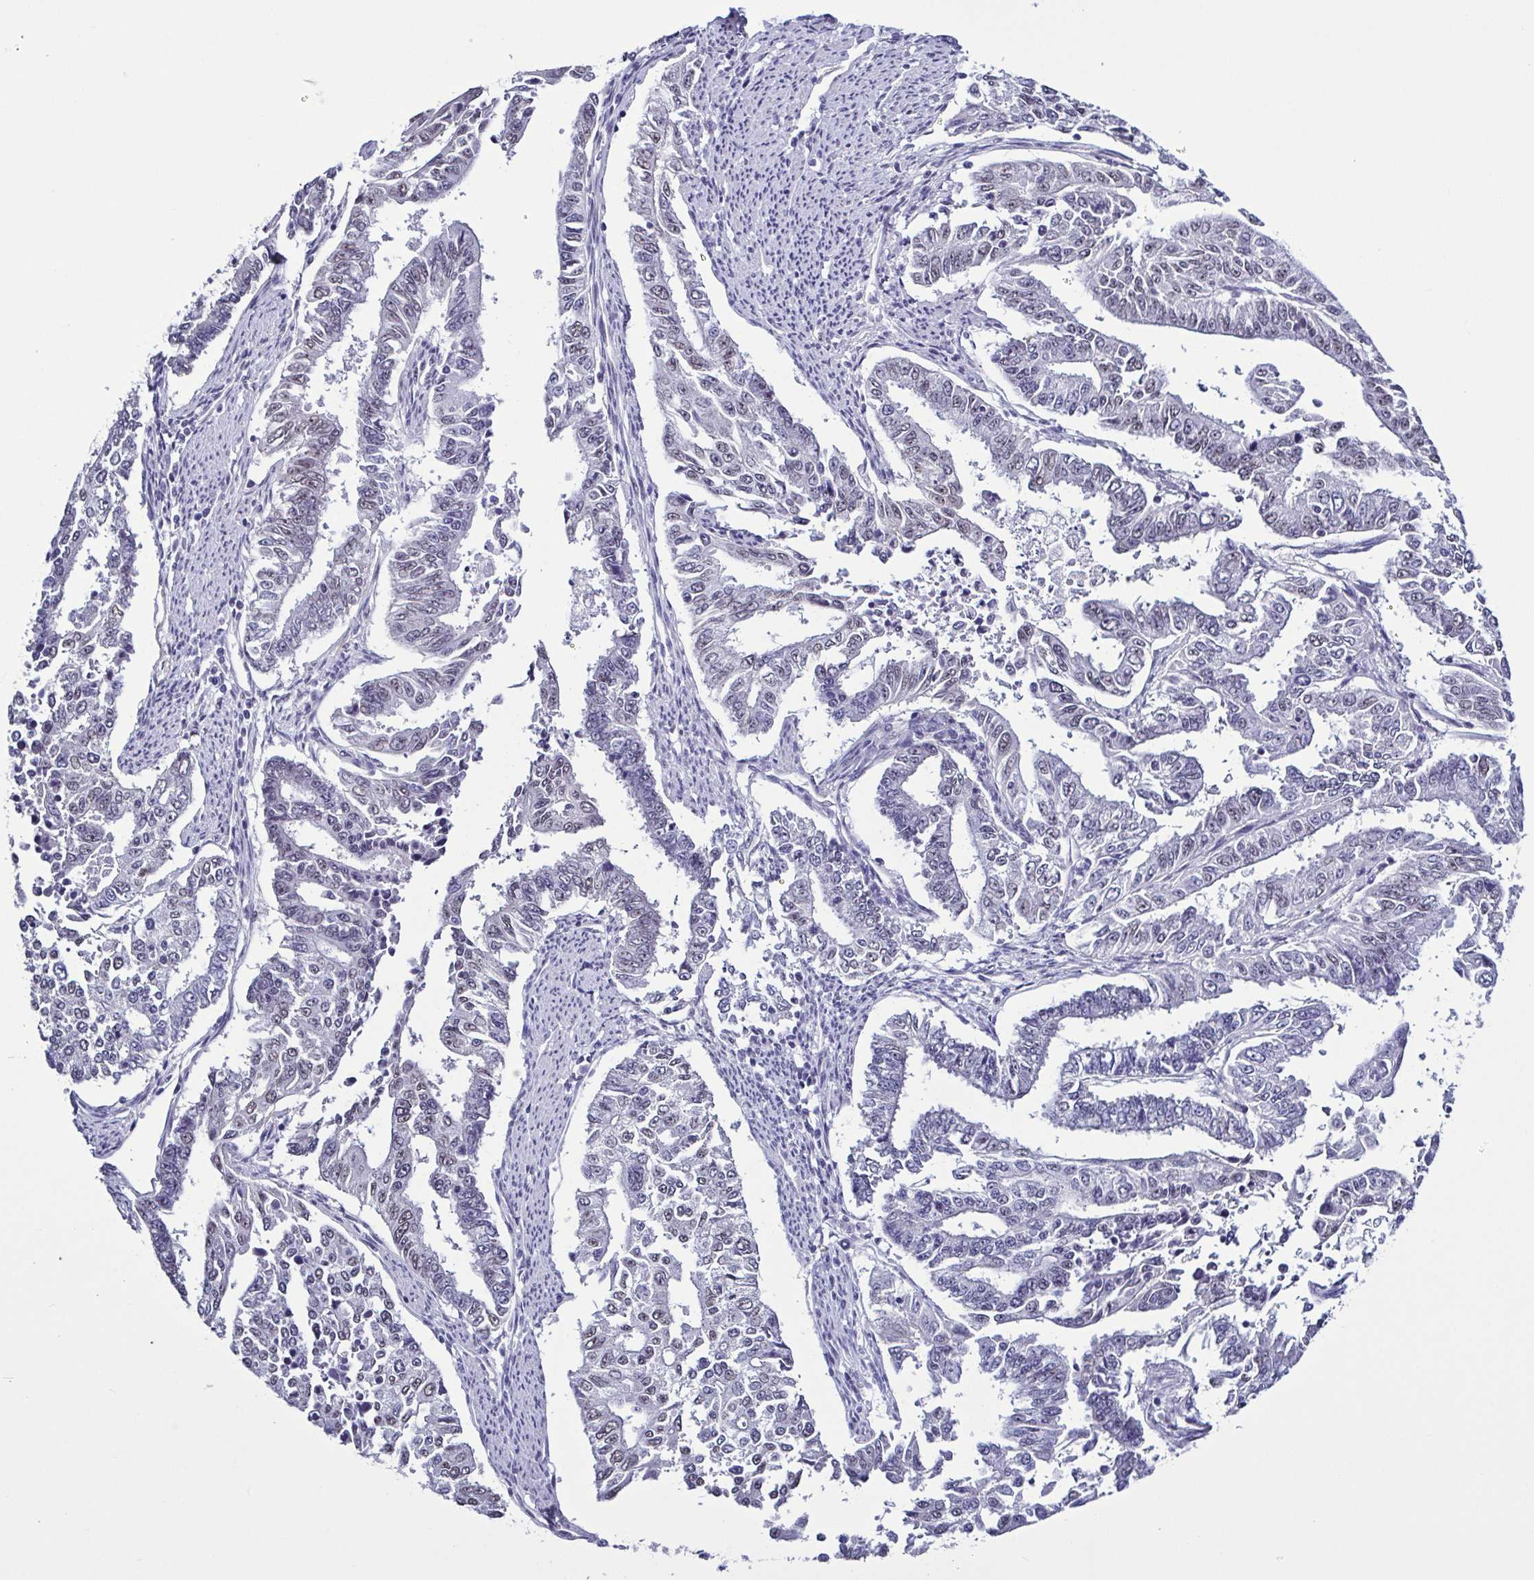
{"staining": {"intensity": "negative", "quantity": "none", "location": "none"}, "tissue": "endometrial cancer", "cell_type": "Tumor cells", "image_type": "cancer", "snomed": [{"axis": "morphology", "description": "Adenocarcinoma, NOS"}, {"axis": "topography", "description": "Uterus"}], "caption": "An IHC histopathology image of endometrial cancer is shown. There is no staining in tumor cells of endometrial cancer.", "gene": "TMEM92", "patient": {"sex": "female", "age": 59}}